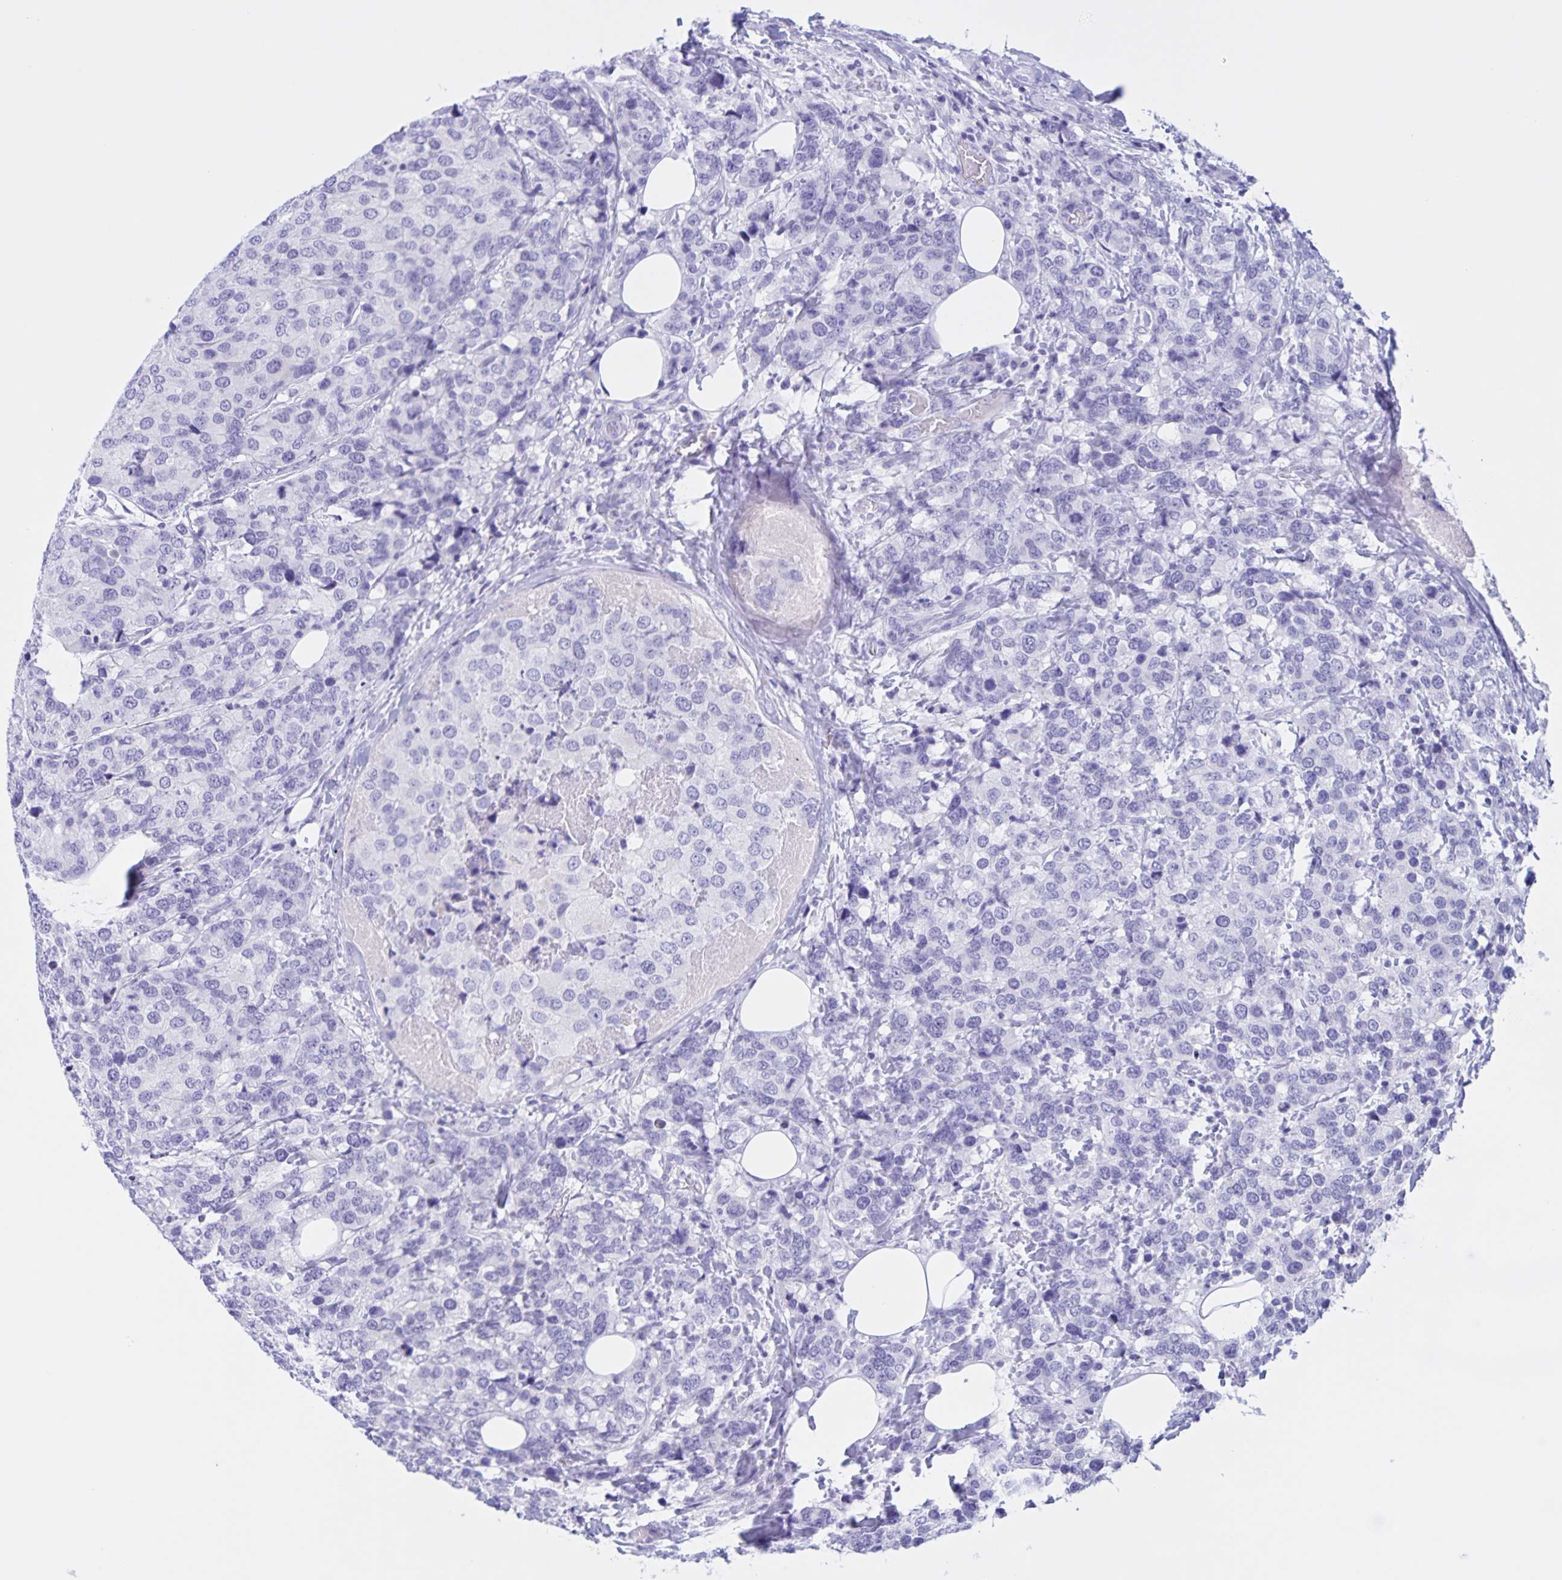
{"staining": {"intensity": "negative", "quantity": "none", "location": "none"}, "tissue": "breast cancer", "cell_type": "Tumor cells", "image_type": "cancer", "snomed": [{"axis": "morphology", "description": "Lobular carcinoma"}, {"axis": "topography", "description": "Breast"}], "caption": "This is an IHC micrograph of breast cancer (lobular carcinoma). There is no expression in tumor cells.", "gene": "TGIF2LX", "patient": {"sex": "female", "age": 59}}